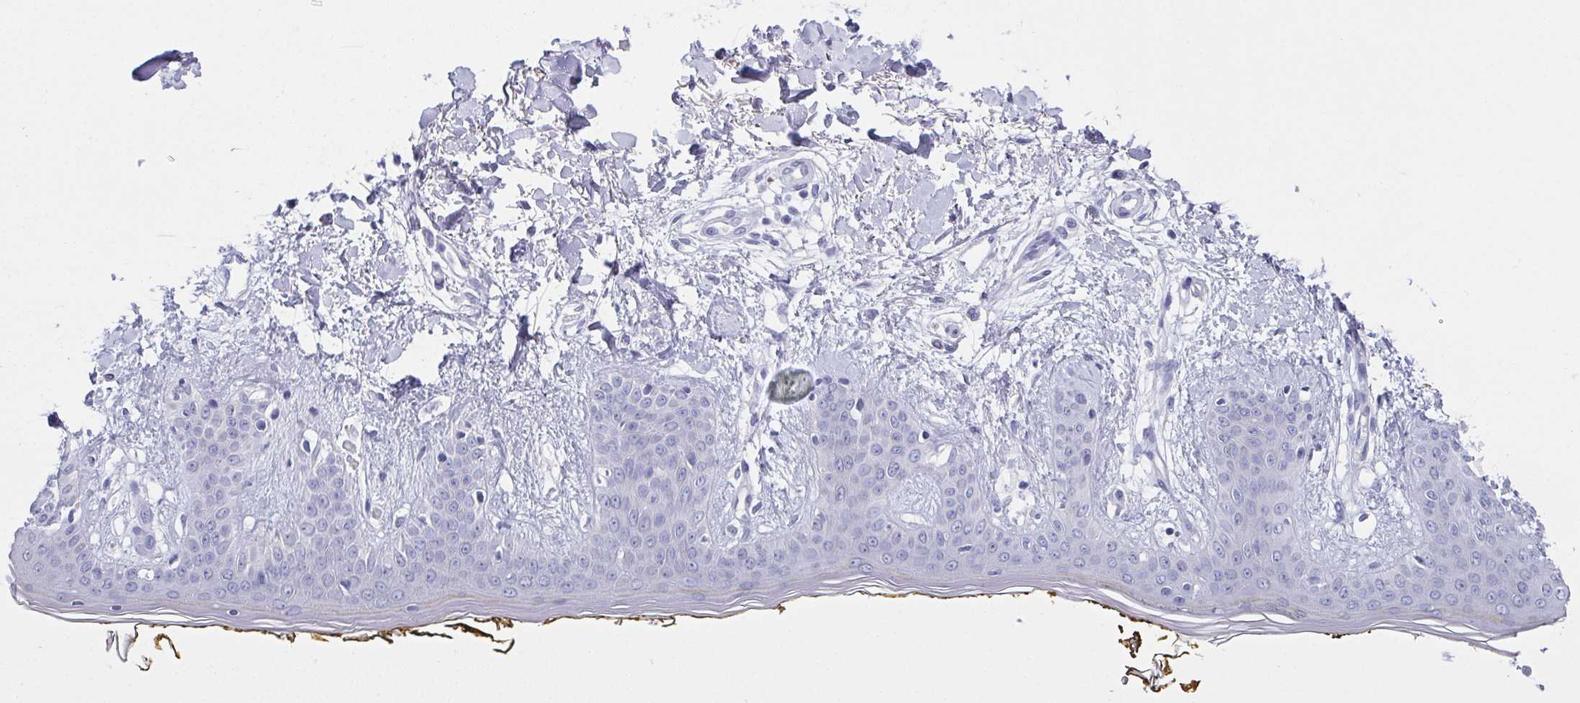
{"staining": {"intensity": "negative", "quantity": "none", "location": "none"}, "tissue": "skin", "cell_type": "Fibroblasts", "image_type": "normal", "snomed": [{"axis": "morphology", "description": "Normal tissue, NOS"}, {"axis": "topography", "description": "Skin"}], "caption": "Immunohistochemistry histopathology image of unremarkable skin: skin stained with DAB (3,3'-diaminobenzidine) demonstrates no significant protein staining in fibroblasts. (Immunohistochemistry, brightfield microscopy, high magnification).", "gene": "SLC36A2", "patient": {"sex": "female", "age": 34}}